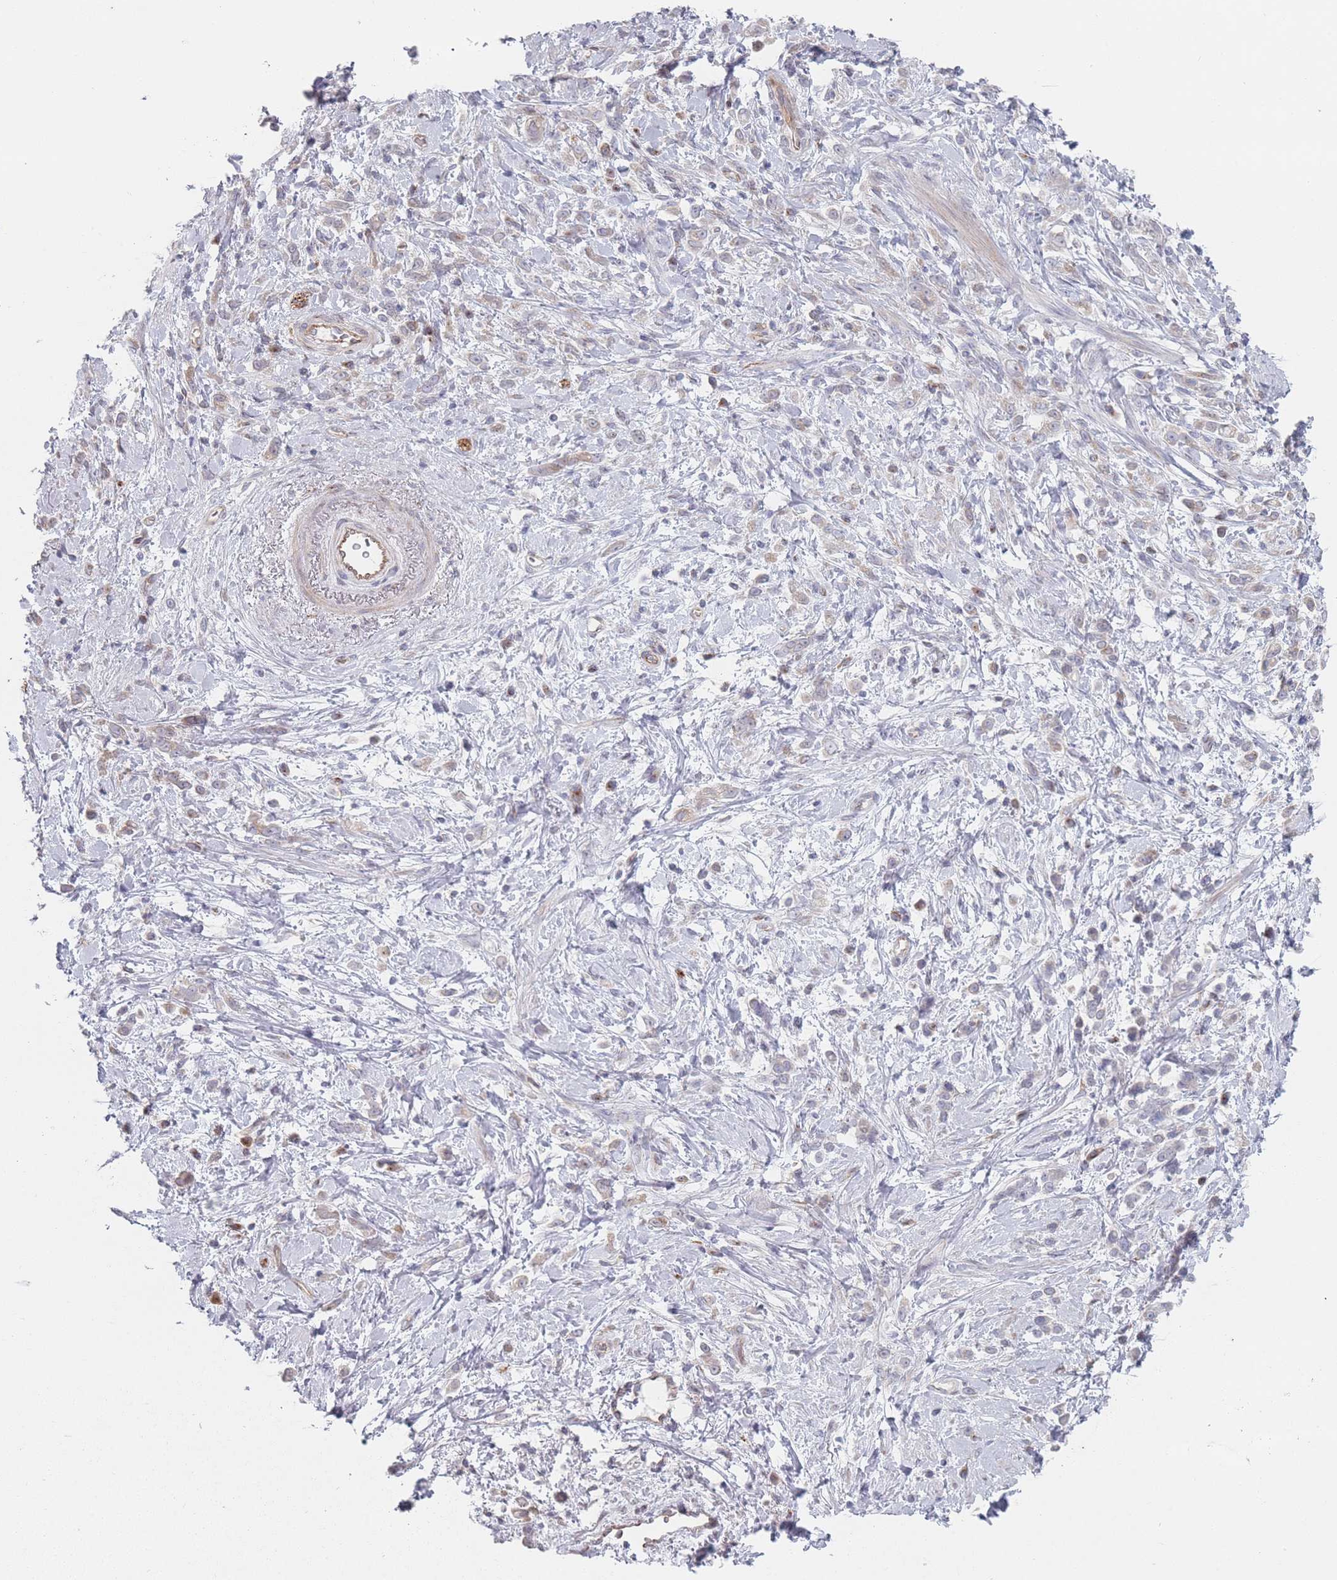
{"staining": {"intensity": "weak", "quantity": "25%-75%", "location": "cytoplasmic/membranous"}, "tissue": "stomach cancer", "cell_type": "Tumor cells", "image_type": "cancer", "snomed": [{"axis": "morphology", "description": "Adenocarcinoma, NOS"}, {"axis": "topography", "description": "Stomach"}], "caption": "Protein staining of stomach cancer (adenocarcinoma) tissue reveals weak cytoplasmic/membranous expression in about 25%-75% of tumor cells.", "gene": "RNF4", "patient": {"sex": "female", "age": 60}}